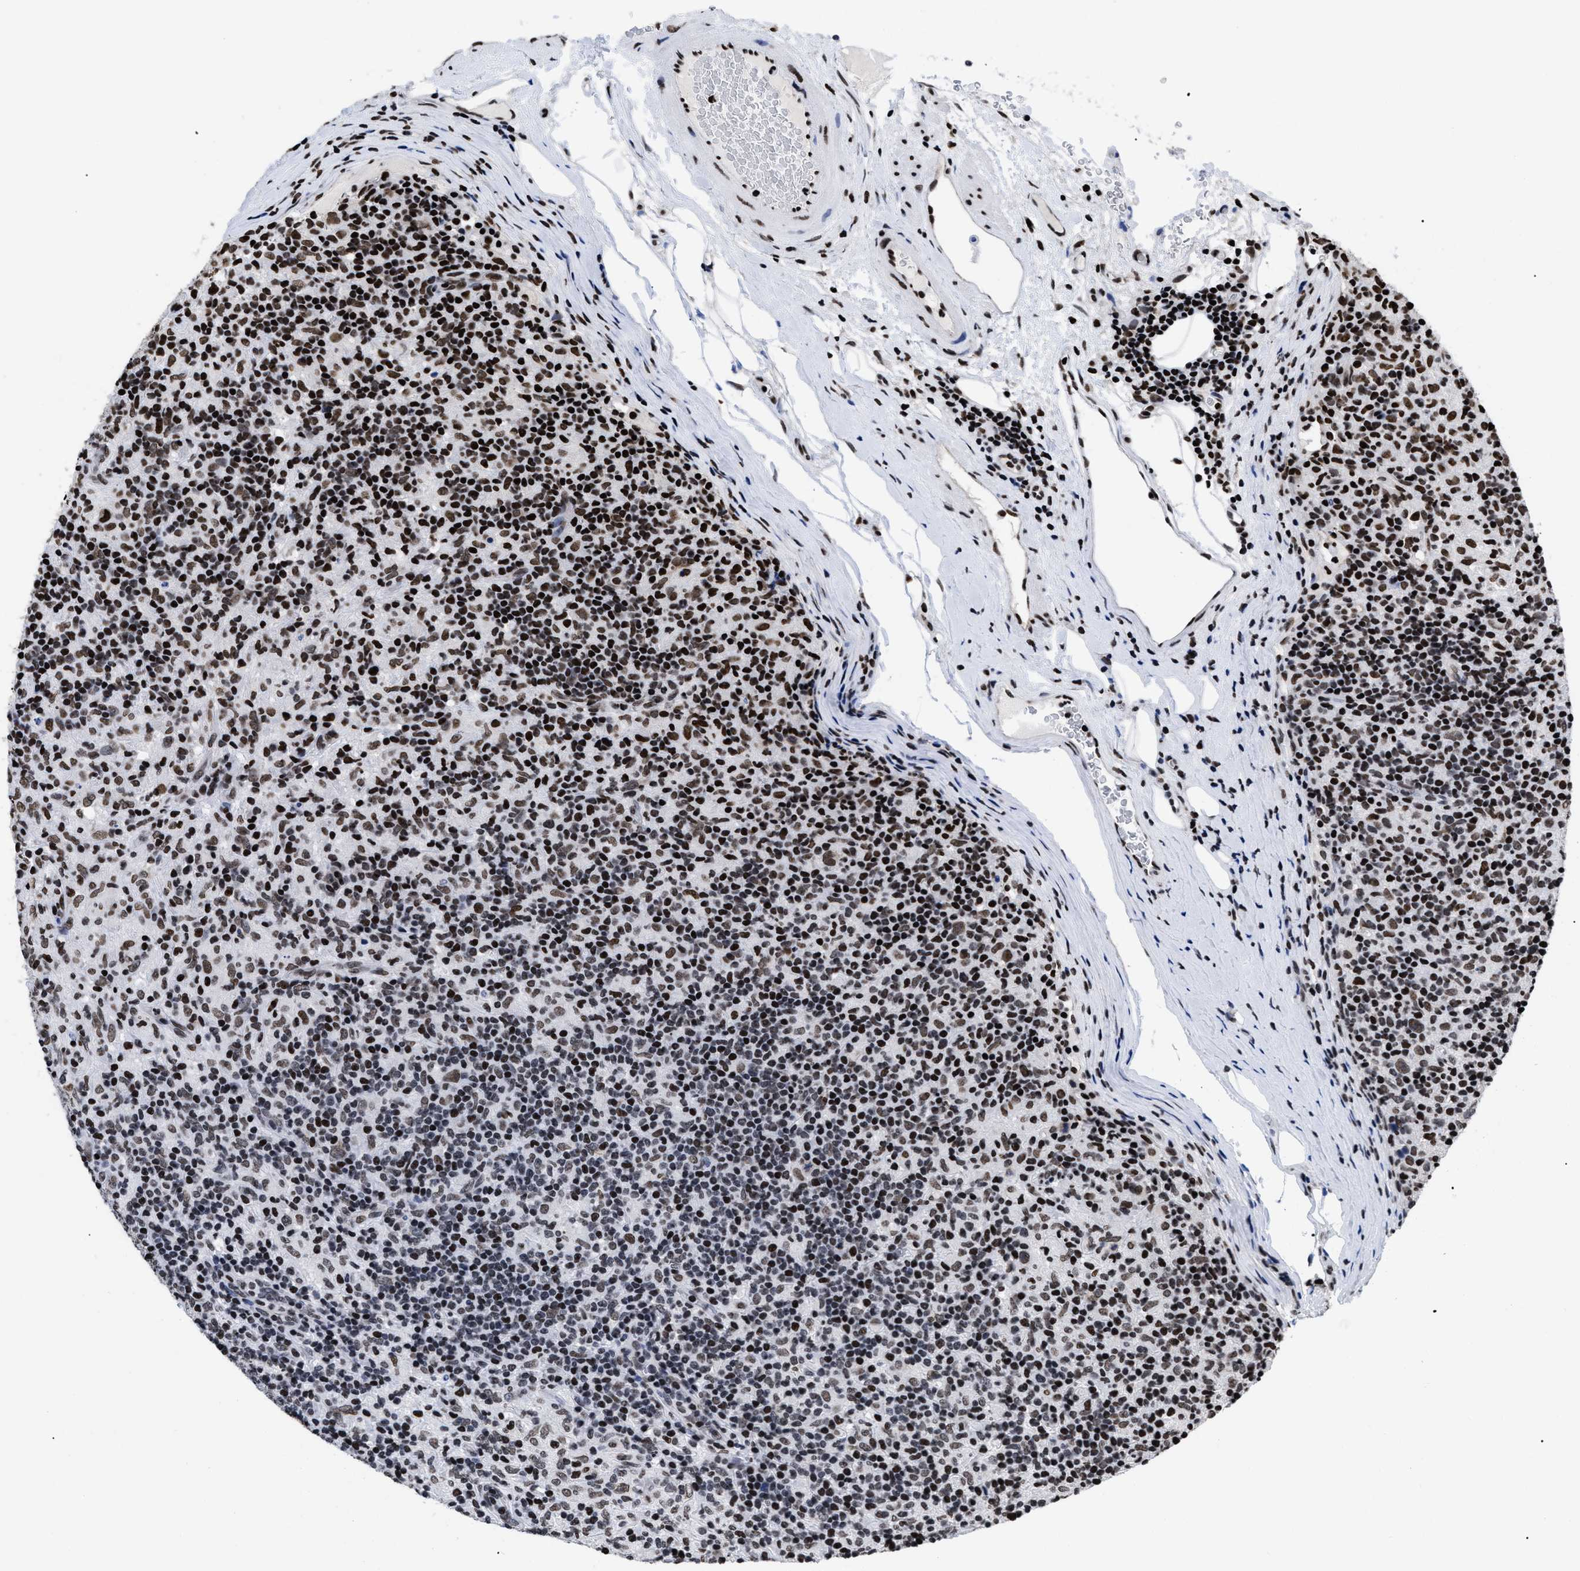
{"staining": {"intensity": "moderate", "quantity": ">75%", "location": "nuclear"}, "tissue": "lymphoma", "cell_type": "Tumor cells", "image_type": "cancer", "snomed": [{"axis": "morphology", "description": "Hodgkin's disease, NOS"}, {"axis": "topography", "description": "Lymph node"}], "caption": "Immunohistochemical staining of human lymphoma displays medium levels of moderate nuclear protein staining in about >75% of tumor cells. Immunohistochemistry (ihc) stains the protein in brown and the nuclei are stained blue.", "gene": "CALHM3", "patient": {"sex": "male", "age": 70}}